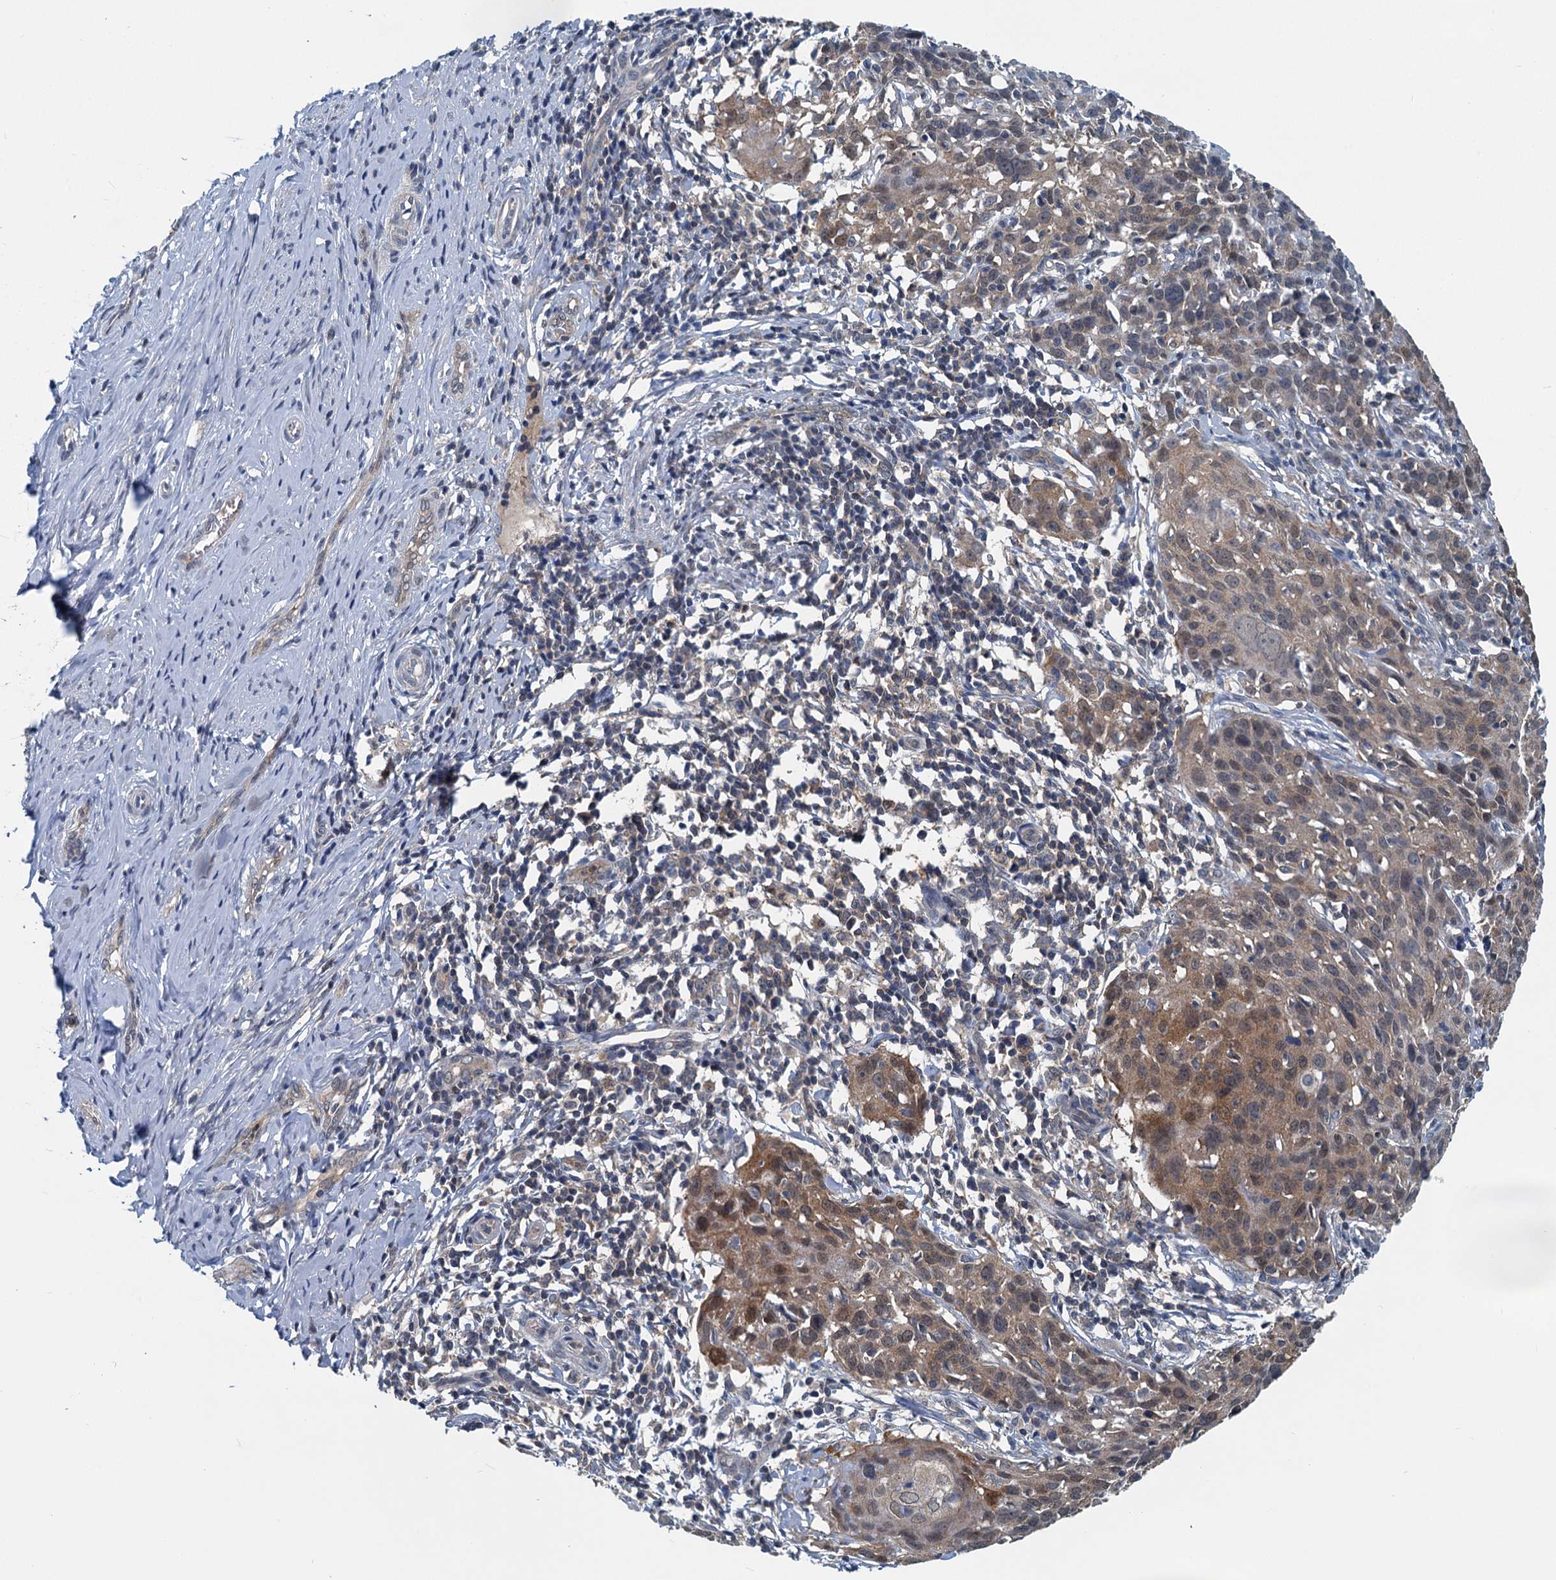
{"staining": {"intensity": "moderate", "quantity": ">75%", "location": "cytoplasmic/membranous,nuclear"}, "tissue": "cervical cancer", "cell_type": "Tumor cells", "image_type": "cancer", "snomed": [{"axis": "morphology", "description": "Squamous cell carcinoma, NOS"}, {"axis": "topography", "description": "Cervix"}], "caption": "Moderate cytoplasmic/membranous and nuclear expression is appreciated in approximately >75% of tumor cells in cervical cancer (squamous cell carcinoma).", "gene": "GCLM", "patient": {"sex": "female", "age": 50}}